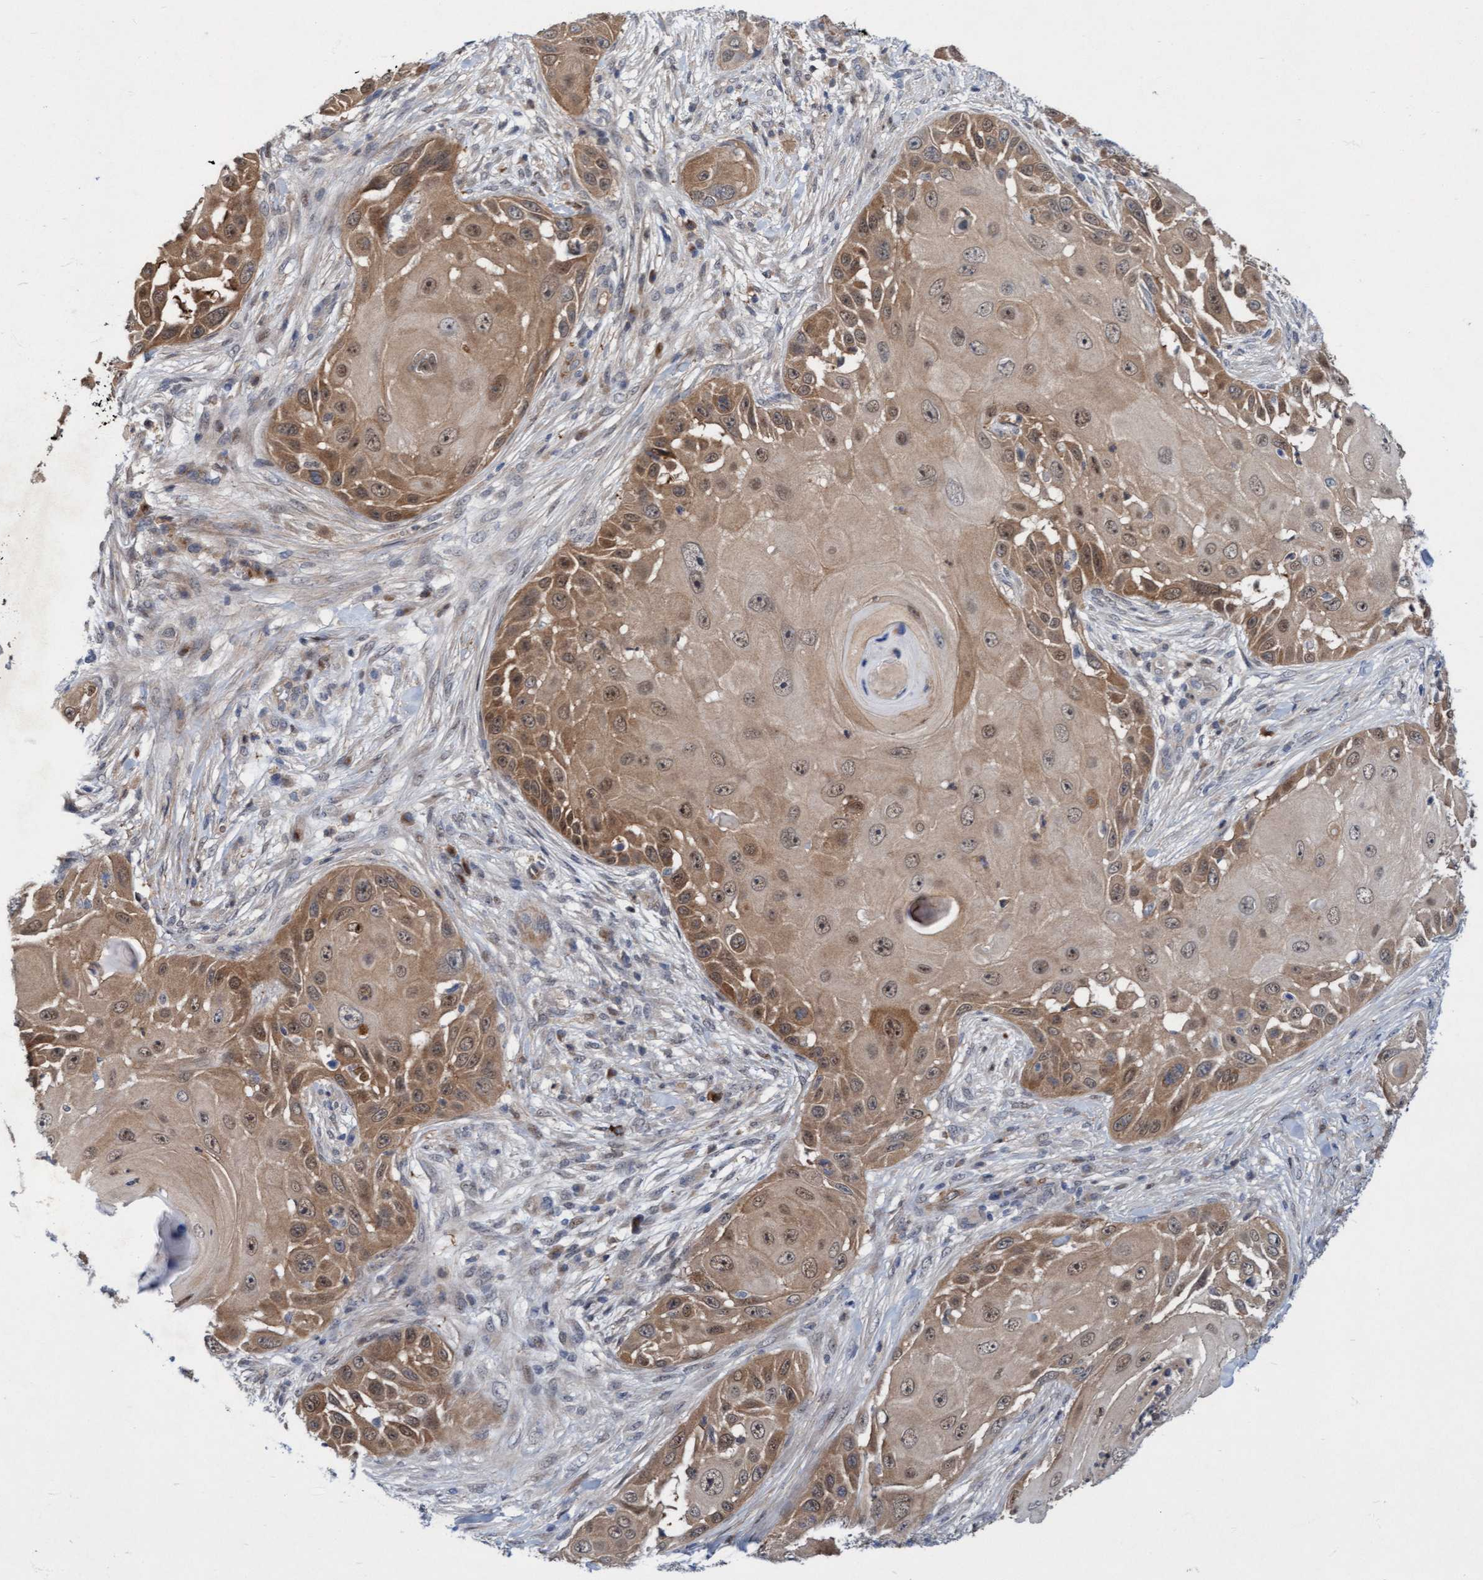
{"staining": {"intensity": "moderate", "quantity": ">75%", "location": "cytoplasmic/membranous,nuclear"}, "tissue": "skin cancer", "cell_type": "Tumor cells", "image_type": "cancer", "snomed": [{"axis": "morphology", "description": "Squamous cell carcinoma, NOS"}, {"axis": "topography", "description": "Skin"}], "caption": "Immunohistochemistry photomicrograph of neoplastic tissue: human squamous cell carcinoma (skin) stained using immunohistochemistry exhibits medium levels of moderate protein expression localized specifically in the cytoplasmic/membranous and nuclear of tumor cells, appearing as a cytoplasmic/membranous and nuclear brown color.", "gene": "RAP1GAP2", "patient": {"sex": "female", "age": 44}}